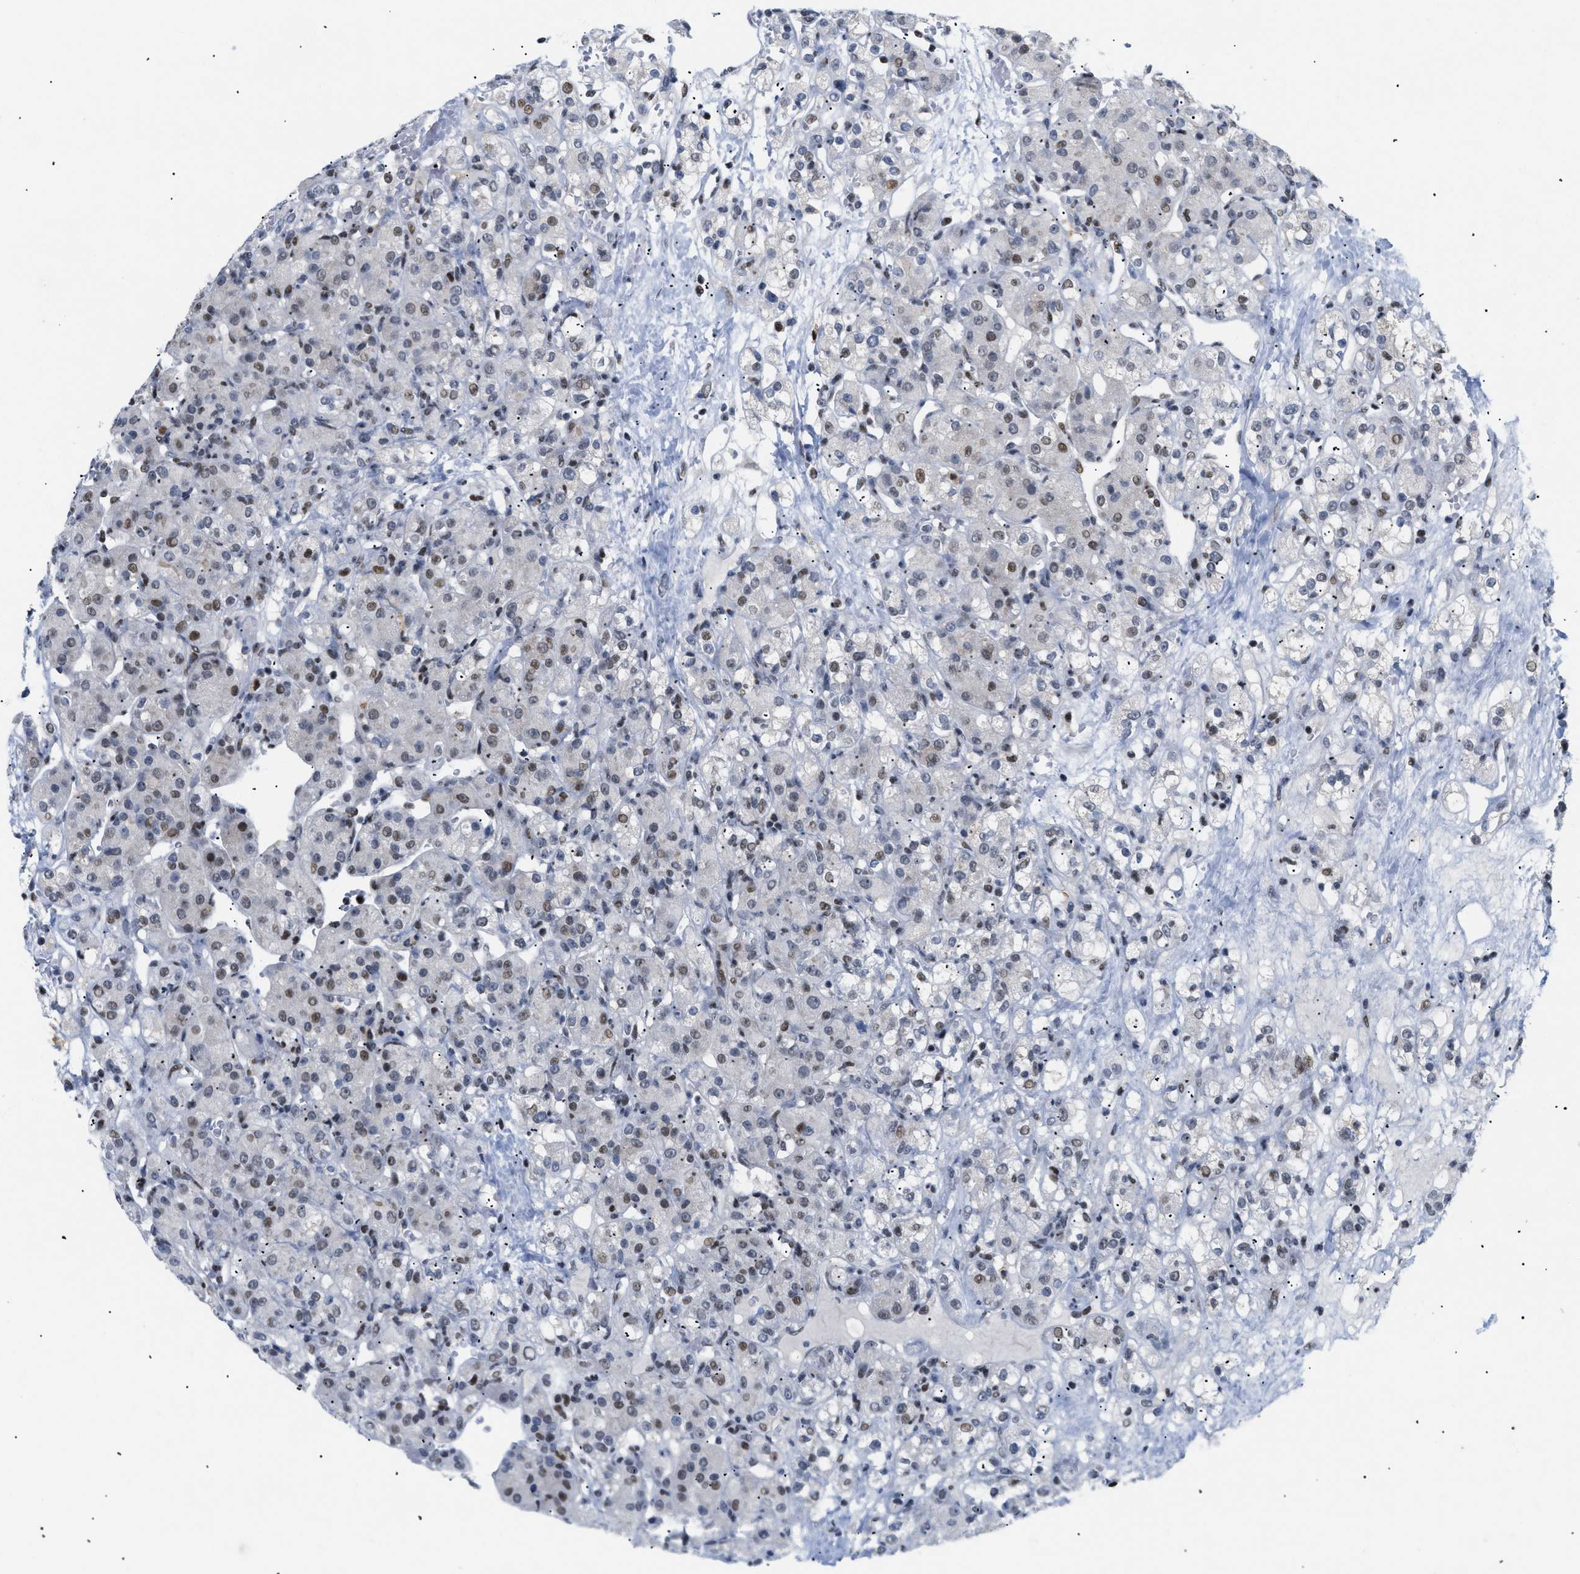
{"staining": {"intensity": "moderate", "quantity": "25%-75%", "location": "nuclear"}, "tissue": "renal cancer", "cell_type": "Tumor cells", "image_type": "cancer", "snomed": [{"axis": "morphology", "description": "Normal tissue, NOS"}, {"axis": "morphology", "description": "Adenocarcinoma, NOS"}, {"axis": "topography", "description": "Kidney"}], "caption": "A micrograph showing moderate nuclear staining in approximately 25%-75% of tumor cells in renal cancer, as visualized by brown immunohistochemical staining.", "gene": "MED1", "patient": {"sex": "male", "age": 61}}